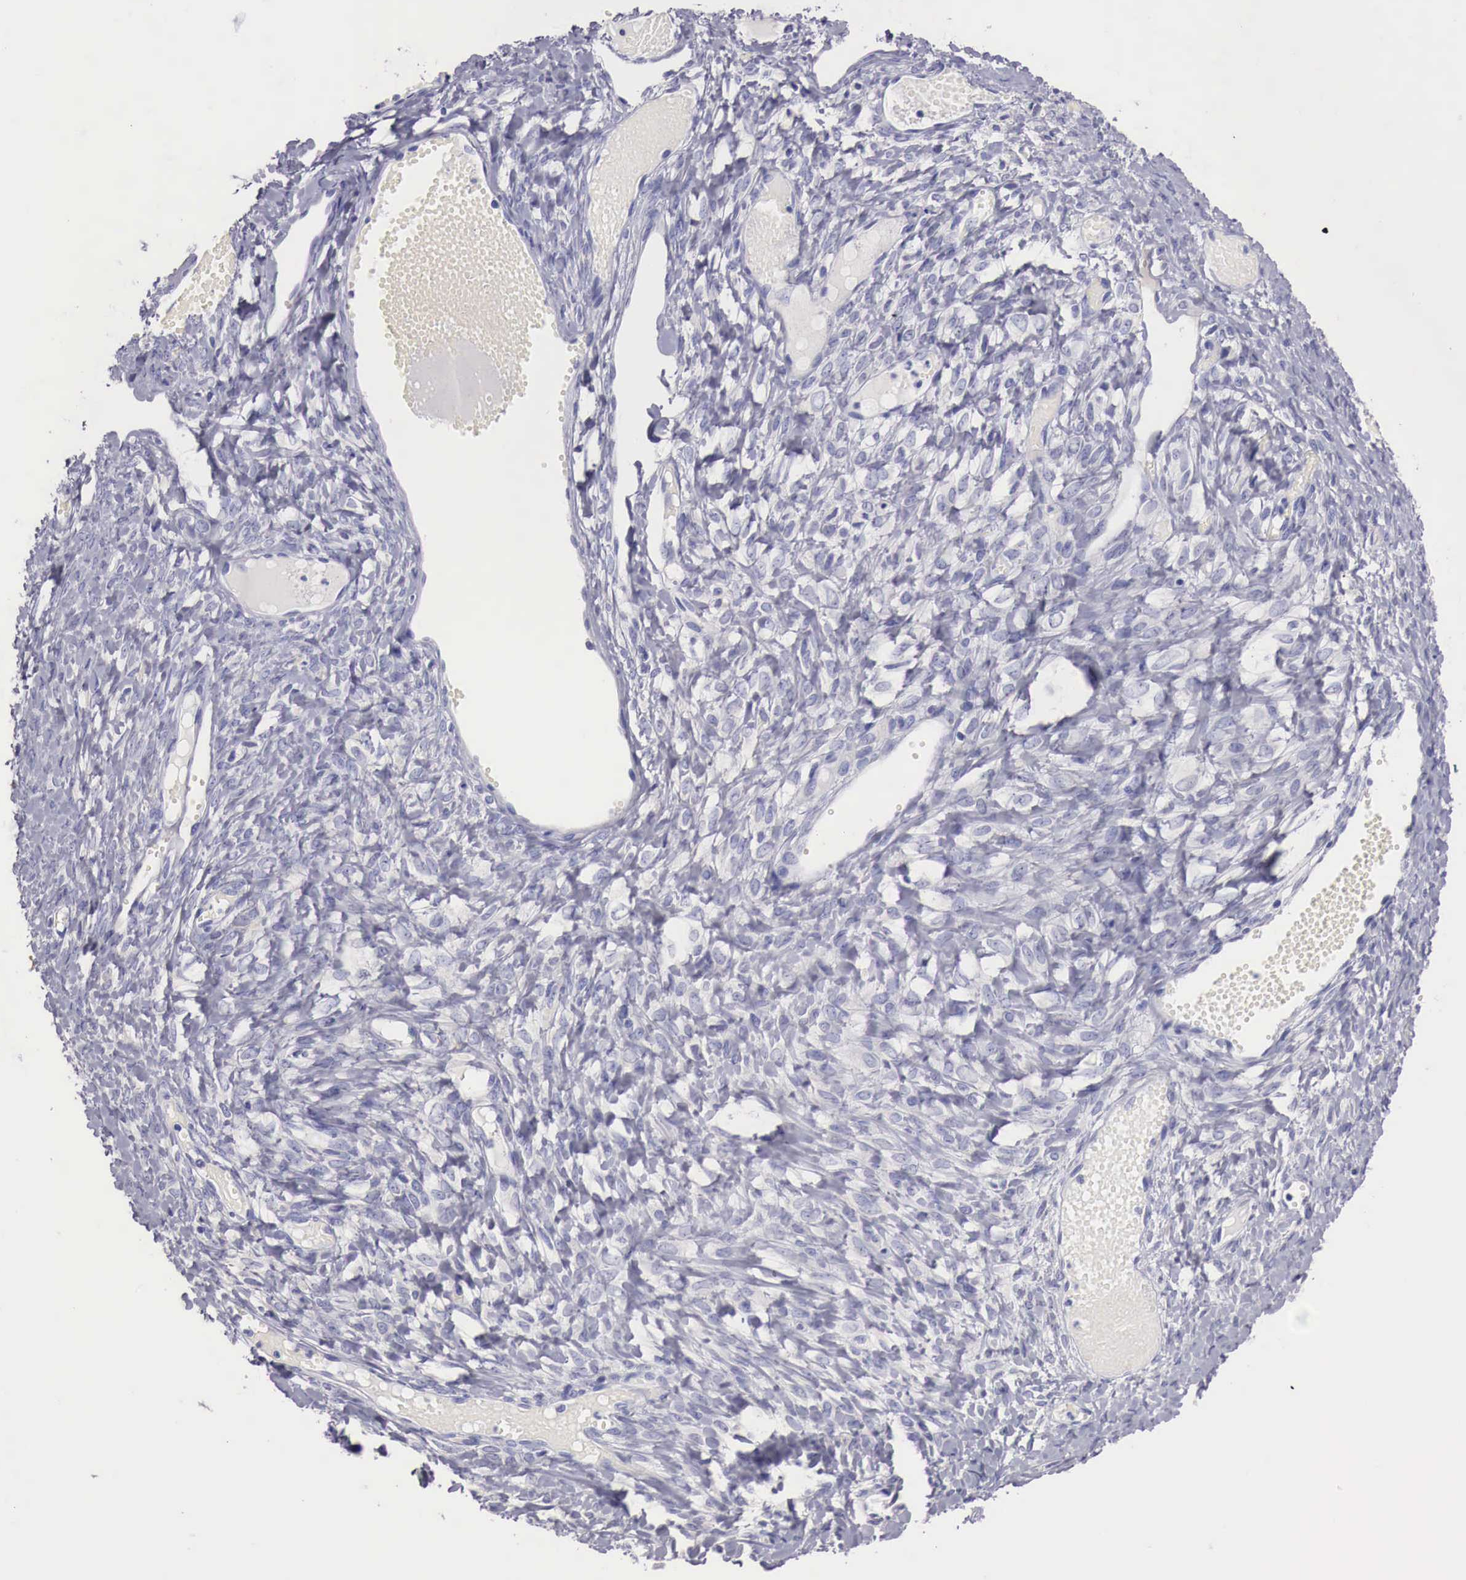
{"staining": {"intensity": "moderate", "quantity": "<25%", "location": "cytoplasmic/membranous"}, "tissue": "ovarian cancer", "cell_type": "Tumor cells", "image_type": "cancer", "snomed": [{"axis": "morphology", "description": "Cystadenocarcinoma, mucinous, NOS"}, {"axis": "topography", "description": "Ovary"}], "caption": "The micrograph demonstrates a brown stain indicating the presence of a protein in the cytoplasmic/membranous of tumor cells in ovarian mucinous cystadenocarcinoma. Immunohistochemistry (ihc) stains the protein in brown and the nuclei are stained blue.", "gene": "NREP", "patient": {"sex": "female", "age": 57}}